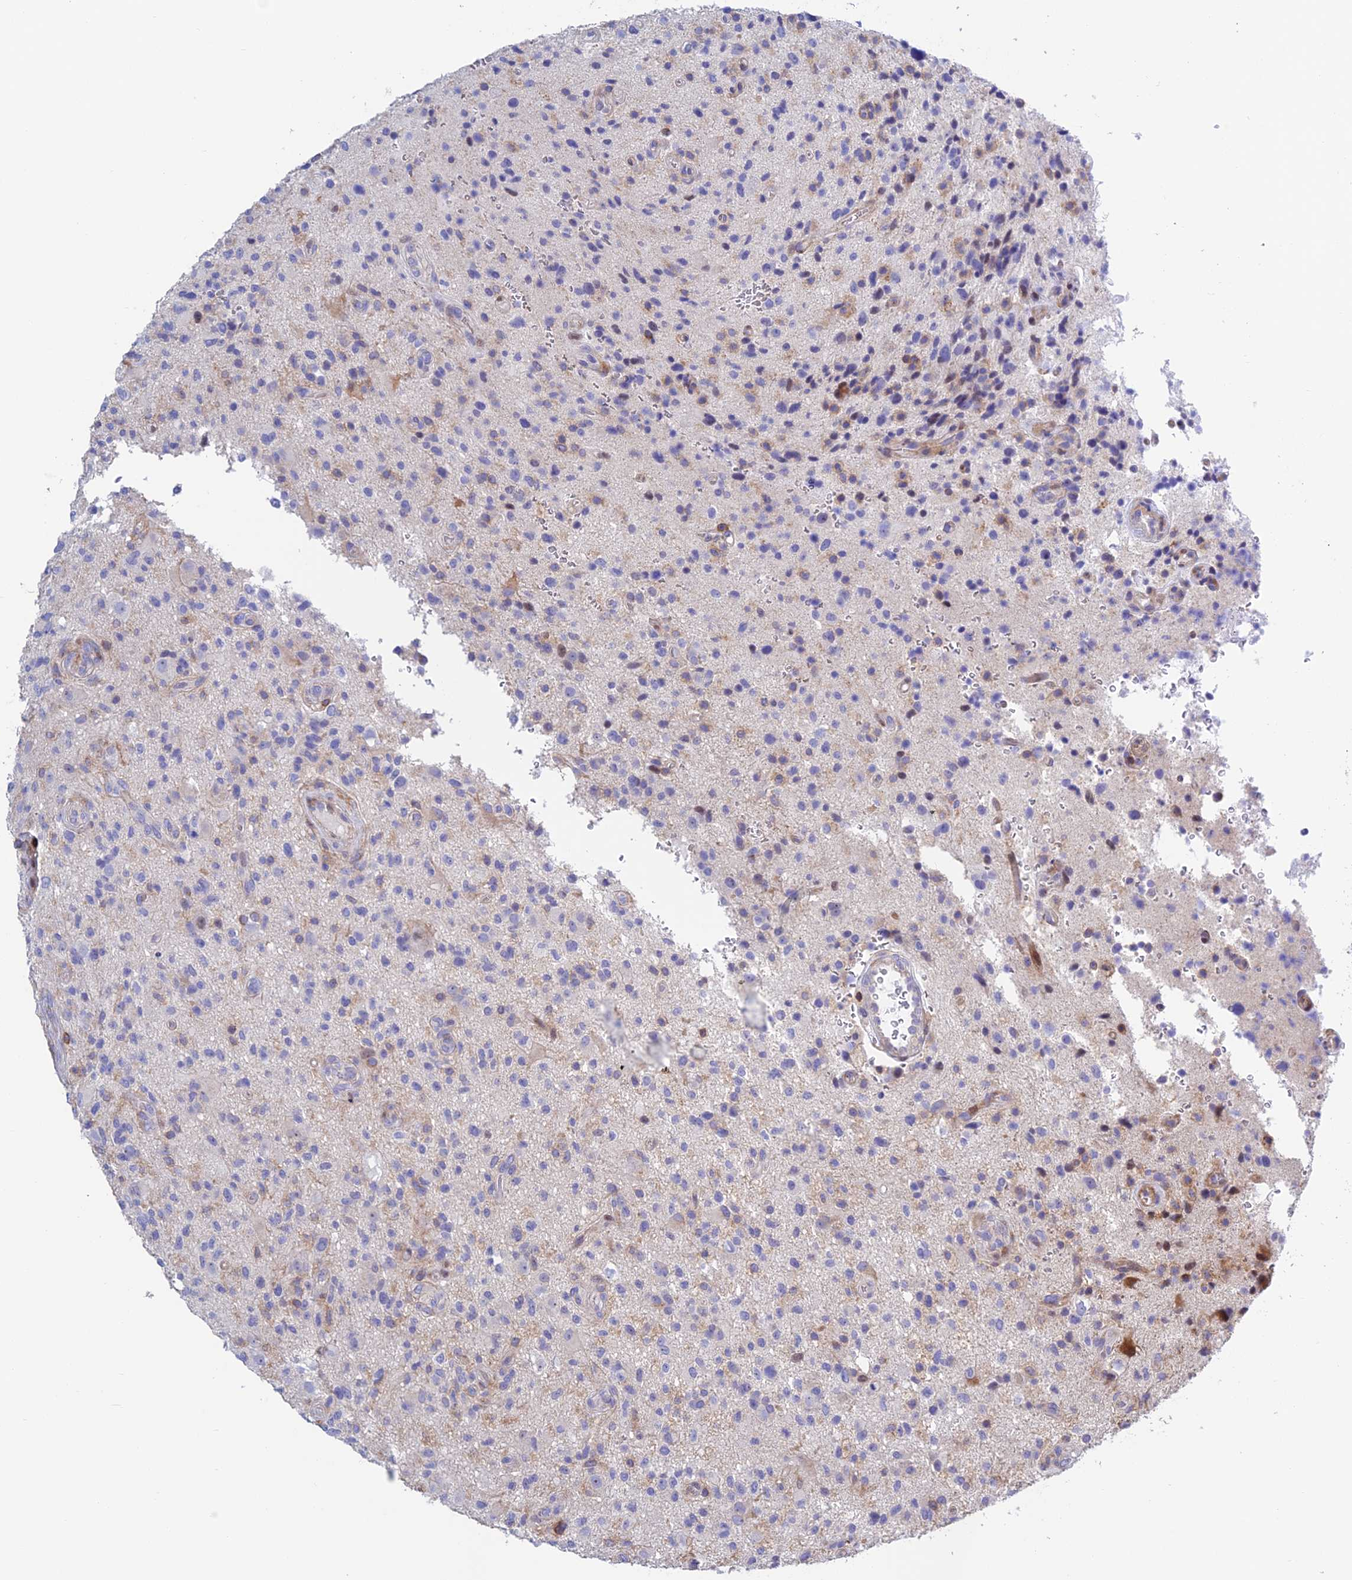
{"staining": {"intensity": "negative", "quantity": "none", "location": "none"}, "tissue": "glioma", "cell_type": "Tumor cells", "image_type": "cancer", "snomed": [{"axis": "morphology", "description": "Glioma, malignant, High grade"}, {"axis": "topography", "description": "Brain"}], "caption": "IHC photomicrograph of neoplastic tissue: human glioma stained with DAB demonstrates no significant protein staining in tumor cells. The staining was performed using DAB to visualize the protein expression in brown, while the nuclei were stained in blue with hematoxylin (Magnification: 20x).", "gene": "PRIM1", "patient": {"sex": "male", "age": 47}}